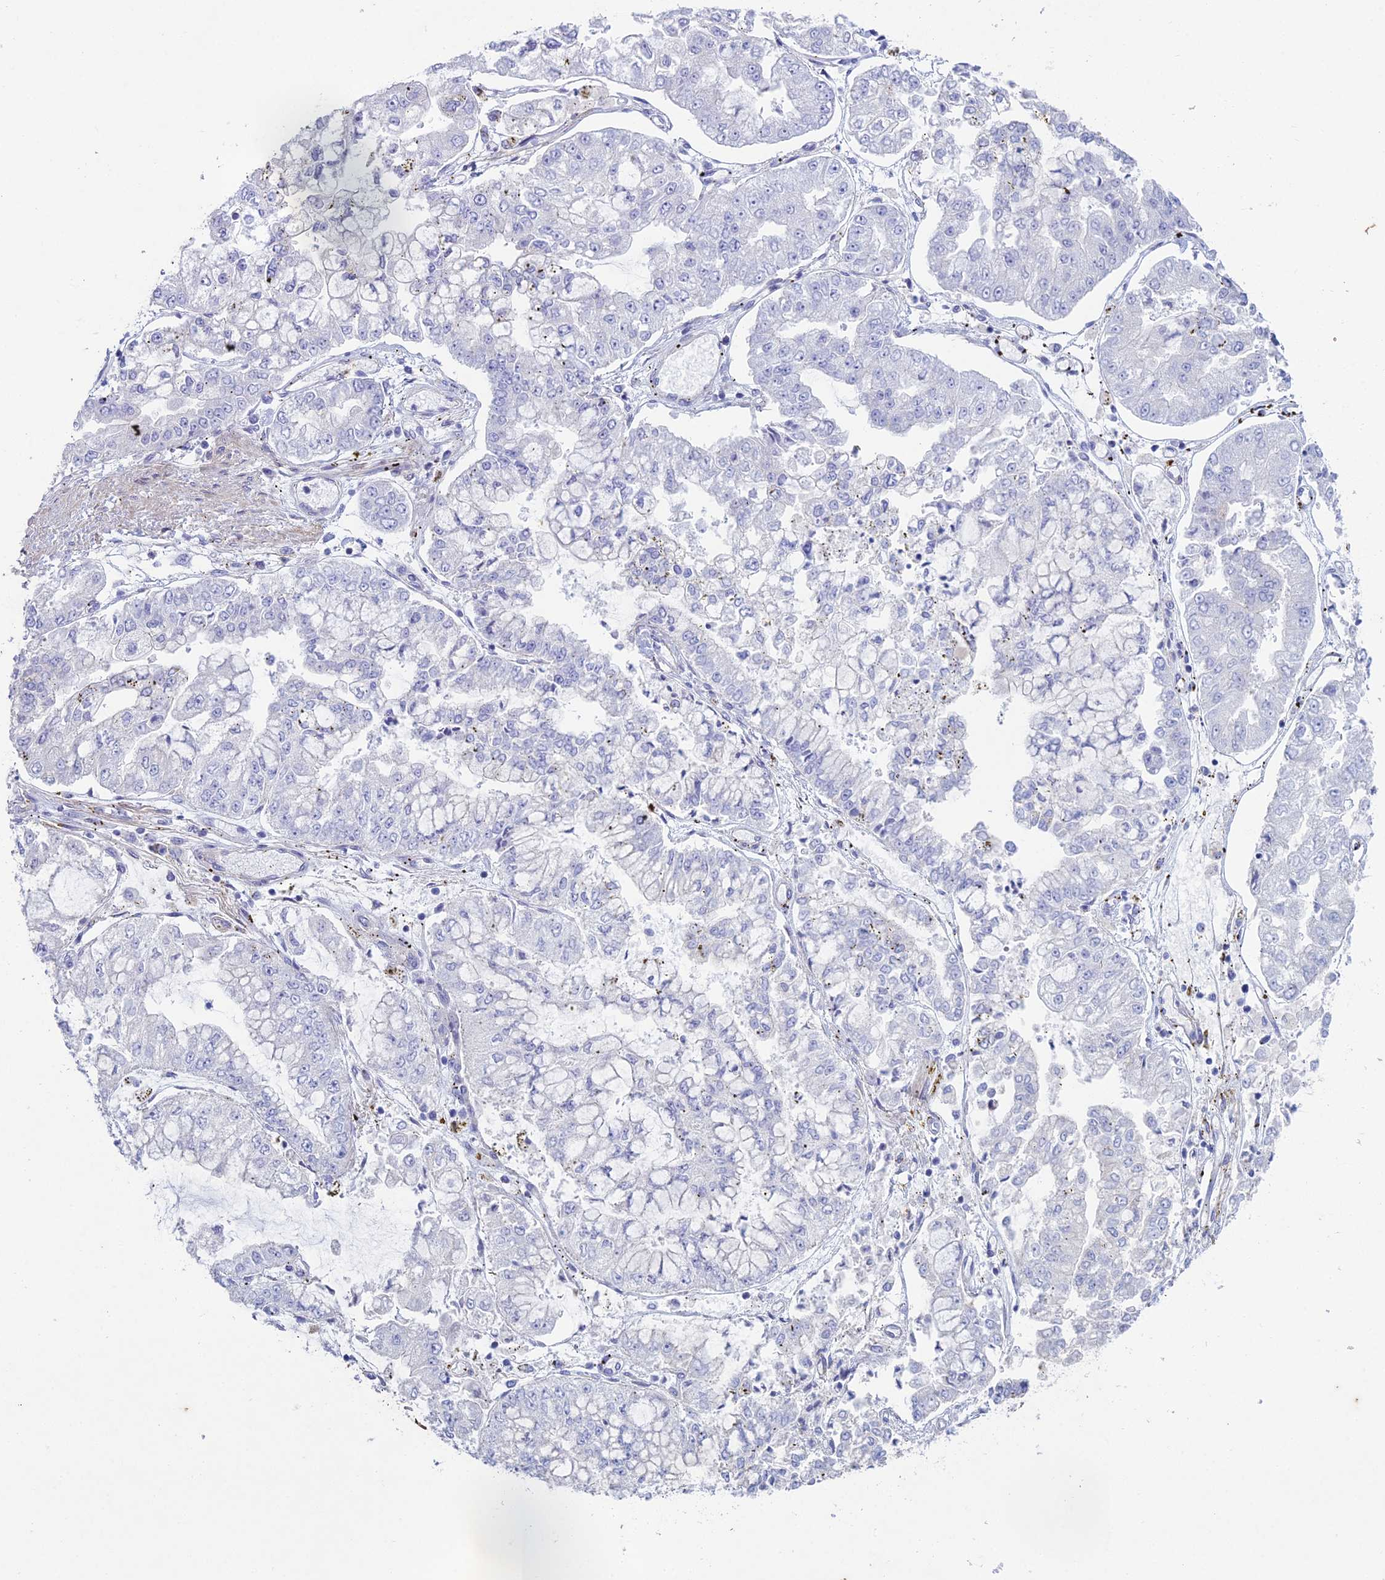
{"staining": {"intensity": "negative", "quantity": "none", "location": "none"}, "tissue": "stomach cancer", "cell_type": "Tumor cells", "image_type": "cancer", "snomed": [{"axis": "morphology", "description": "Adenocarcinoma, NOS"}, {"axis": "topography", "description": "Stomach"}], "caption": "Tumor cells are negative for brown protein staining in stomach cancer (adenocarcinoma).", "gene": "NCAM1", "patient": {"sex": "male", "age": 76}}